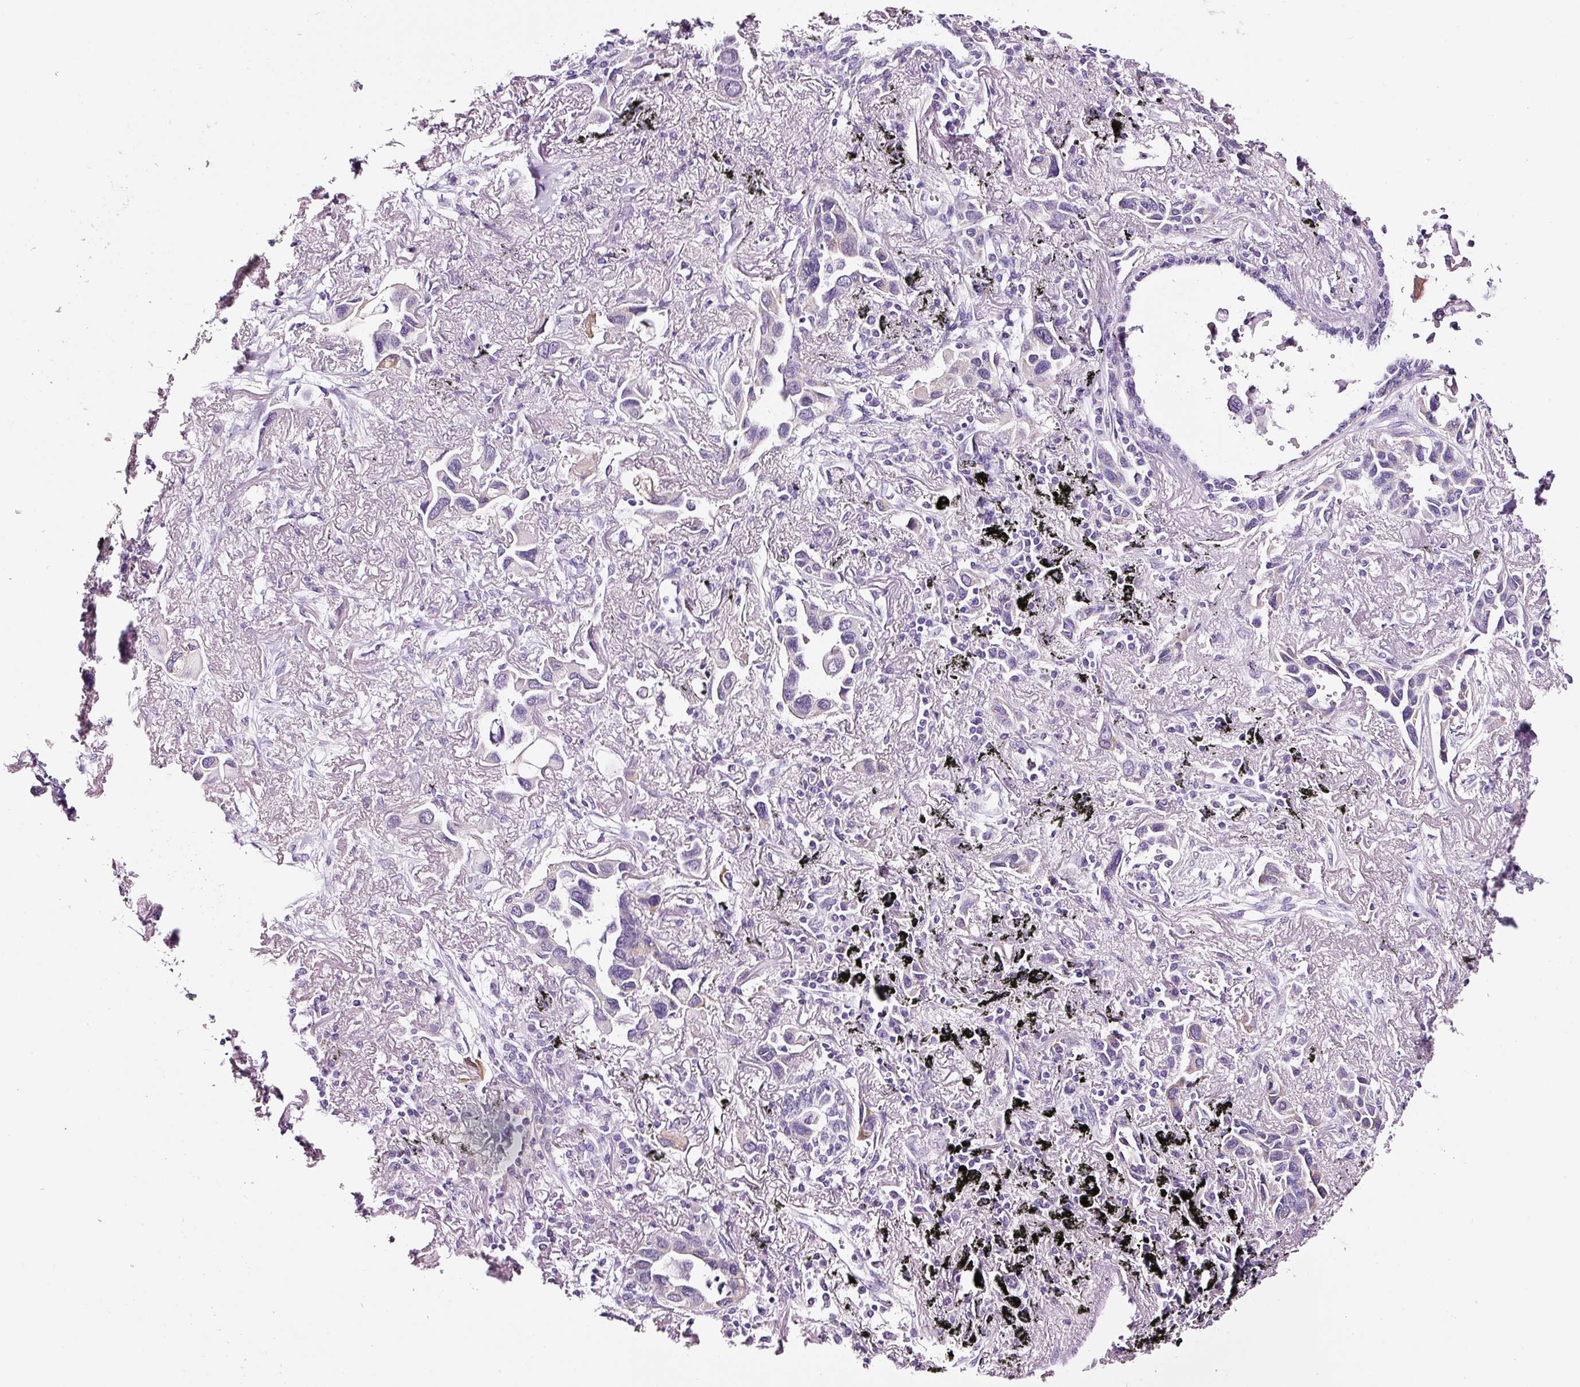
{"staining": {"intensity": "negative", "quantity": "none", "location": "none"}, "tissue": "lung cancer", "cell_type": "Tumor cells", "image_type": "cancer", "snomed": [{"axis": "morphology", "description": "Adenocarcinoma, NOS"}, {"axis": "topography", "description": "Lung"}], "caption": "Immunohistochemistry (IHC) of human adenocarcinoma (lung) reveals no staining in tumor cells. (DAB (3,3'-diaminobenzidine) immunohistochemistry (IHC) with hematoxylin counter stain).", "gene": "RTF2", "patient": {"sex": "female", "age": 76}}